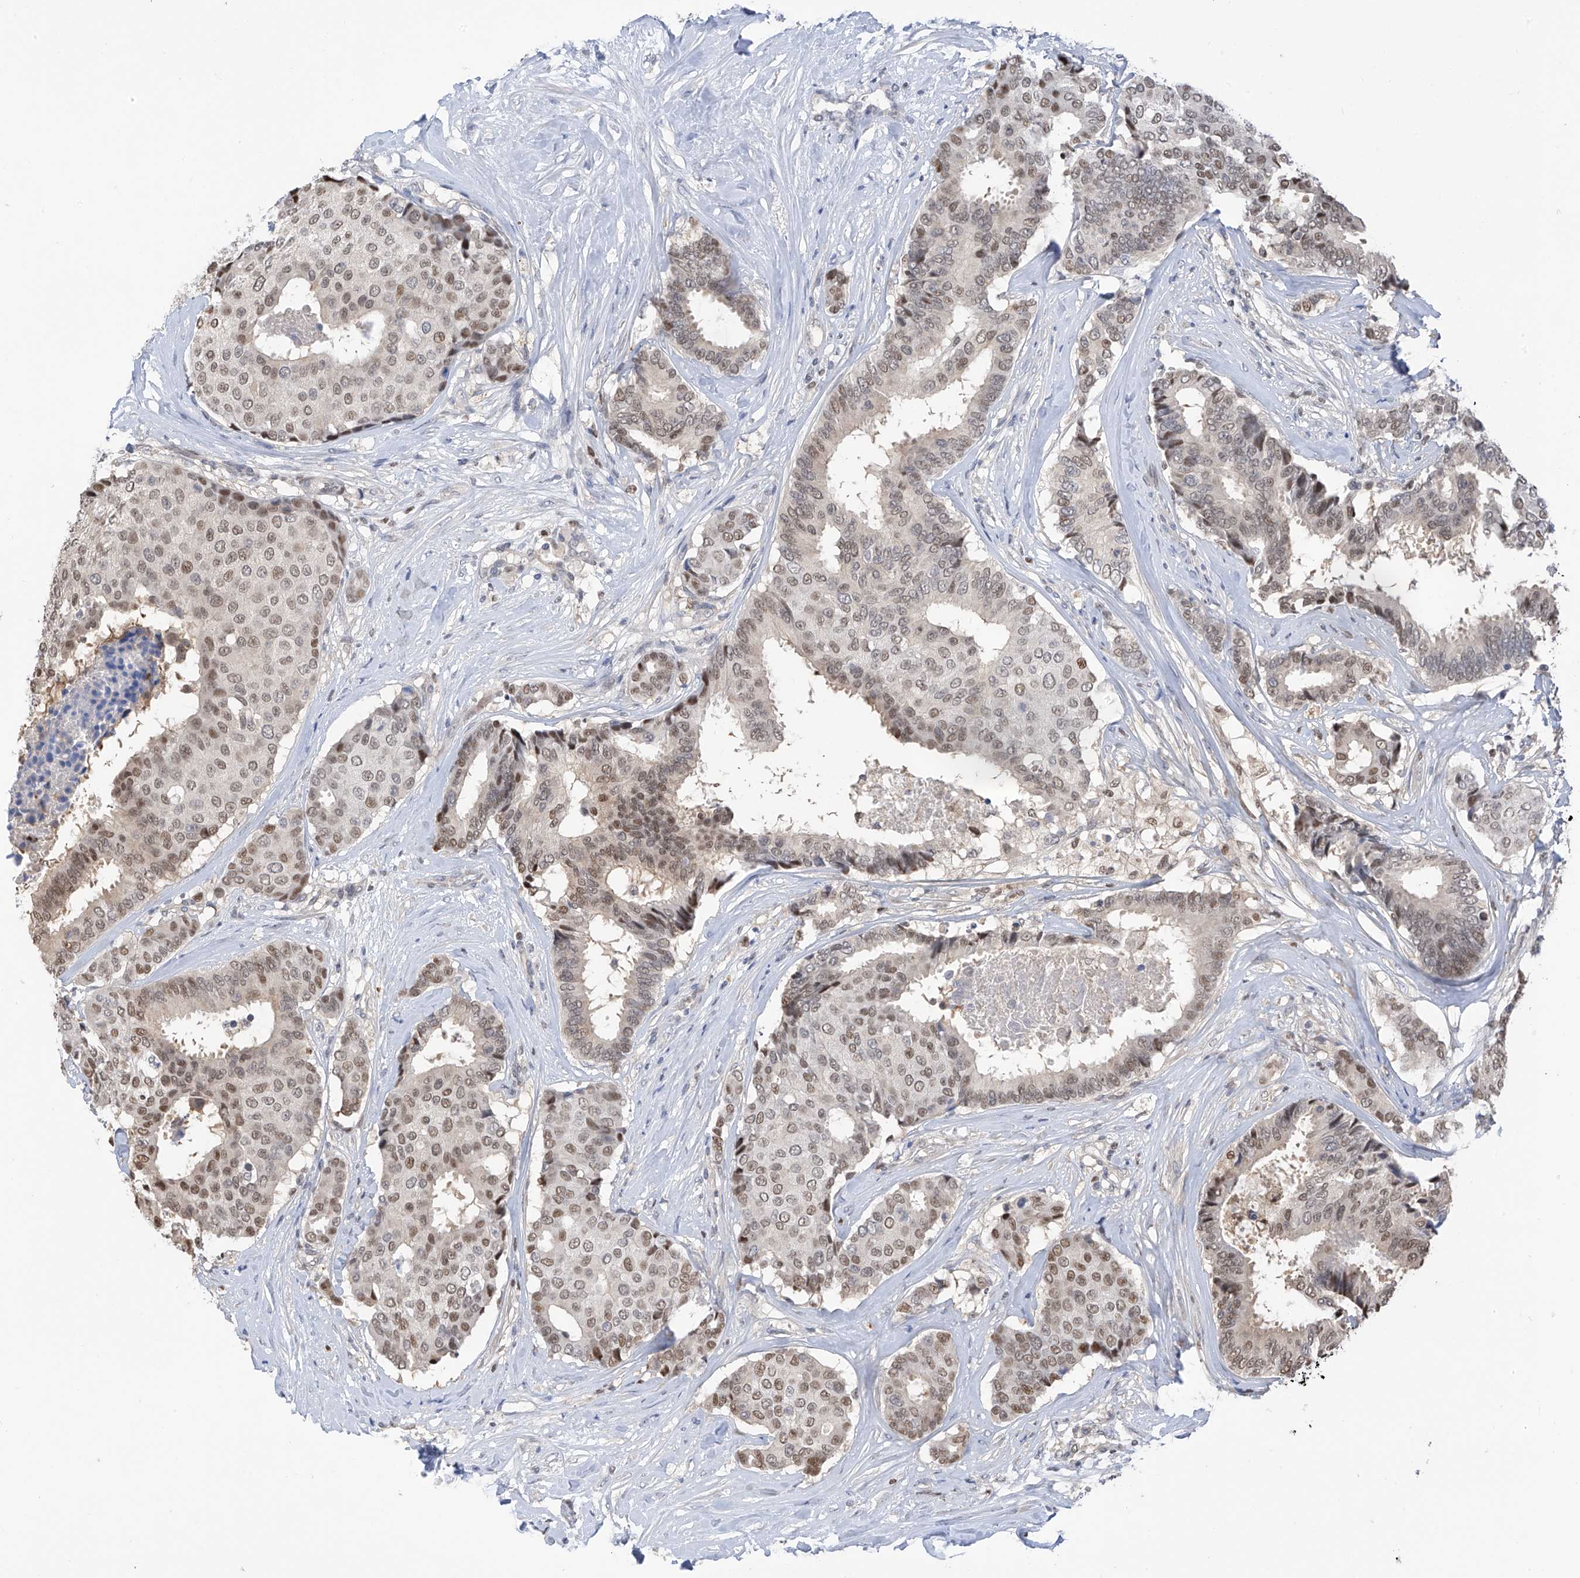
{"staining": {"intensity": "weak", "quantity": ">75%", "location": "nuclear"}, "tissue": "breast cancer", "cell_type": "Tumor cells", "image_type": "cancer", "snomed": [{"axis": "morphology", "description": "Duct carcinoma"}, {"axis": "topography", "description": "Breast"}], "caption": "This photomicrograph displays immunohistochemistry staining of breast cancer (infiltrating ductal carcinoma), with low weak nuclear expression in approximately >75% of tumor cells.", "gene": "PMM1", "patient": {"sex": "female", "age": 75}}